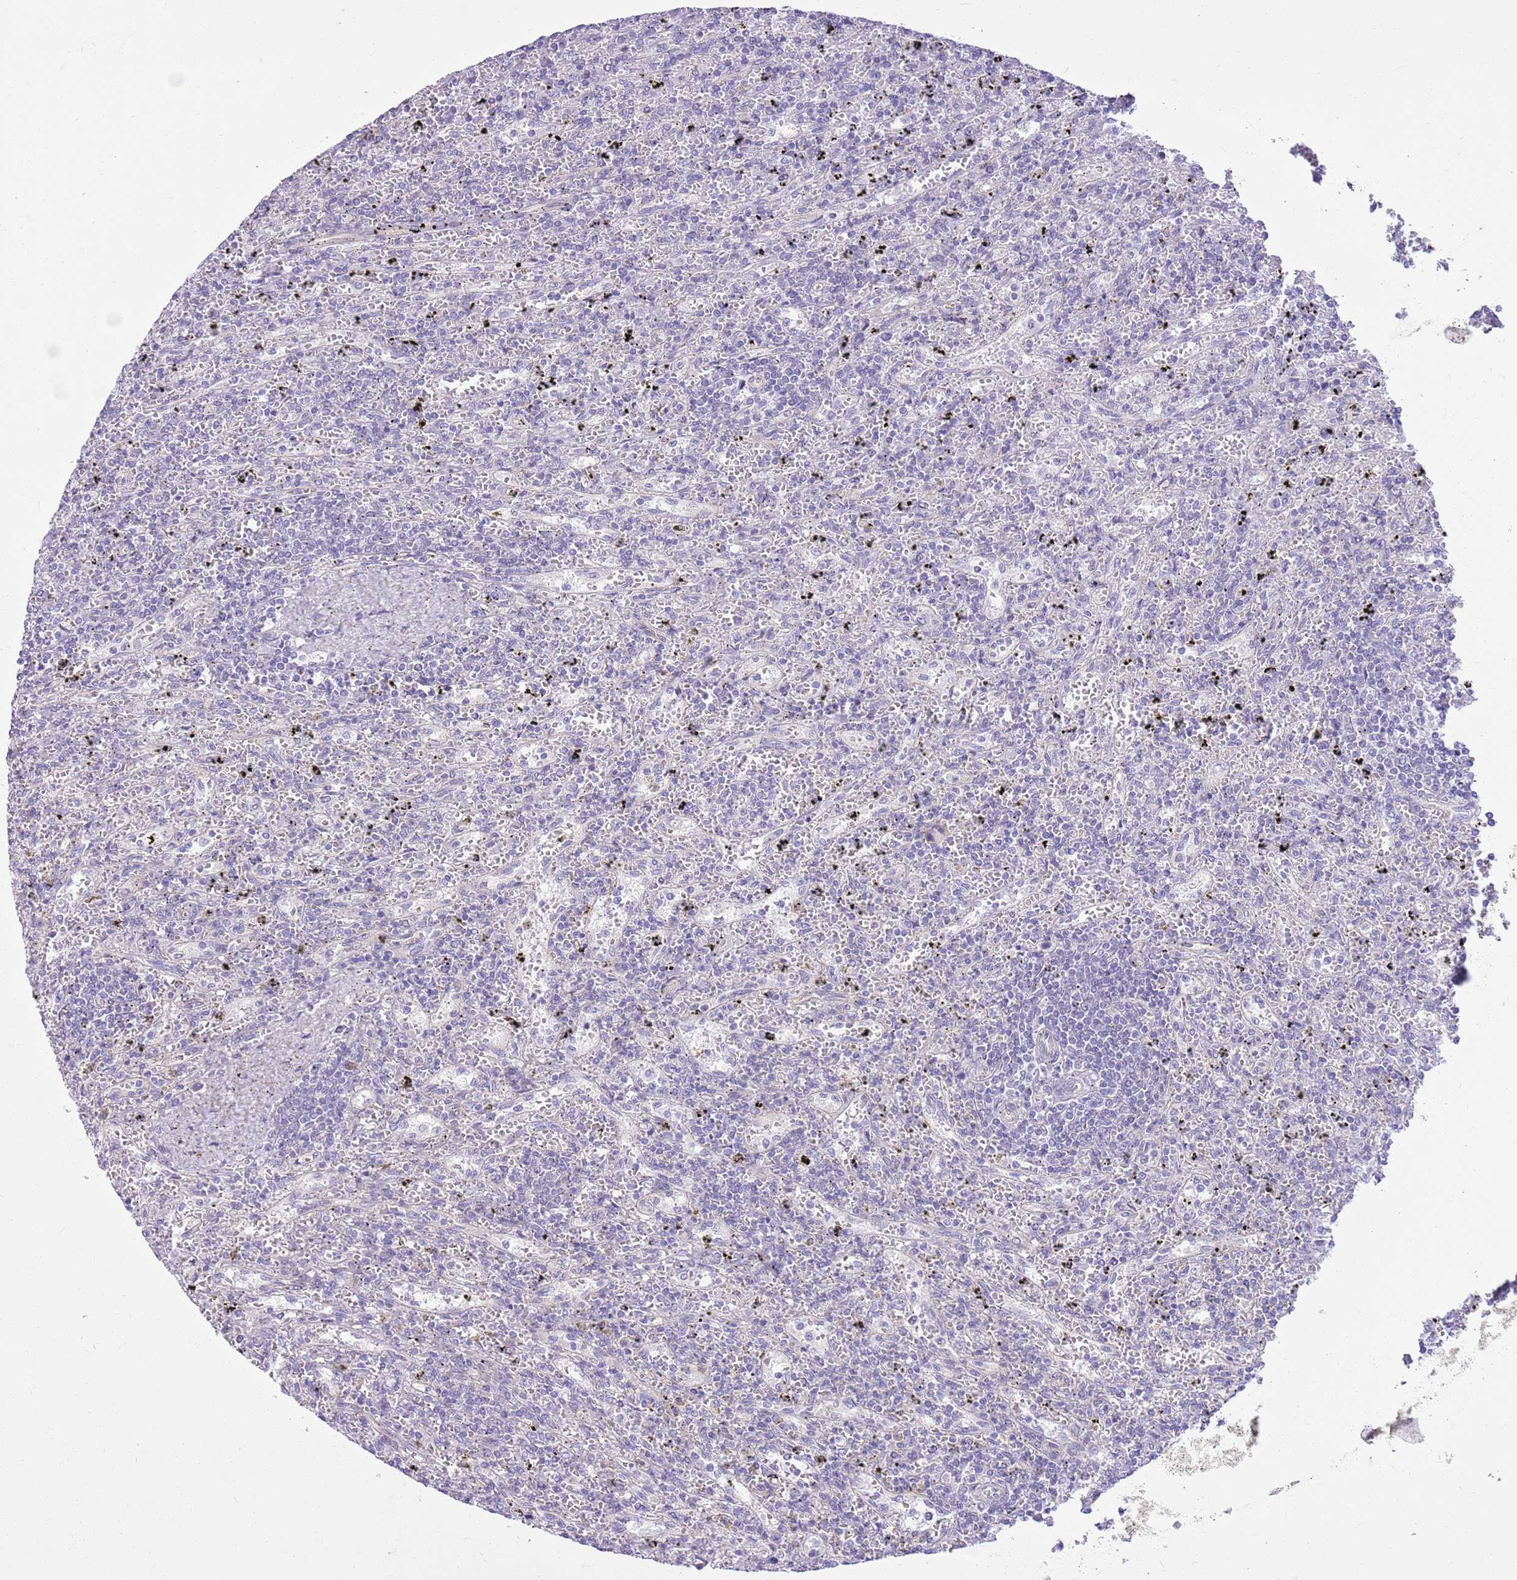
{"staining": {"intensity": "negative", "quantity": "none", "location": "none"}, "tissue": "lymphoma", "cell_type": "Tumor cells", "image_type": "cancer", "snomed": [{"axis": "morphology", "description": "Malignant lymphoma, non-Hodgkin's type, Low grade"}, {"axis": "topography", "description": "Spleen"}], "caption": "Immunohistochemistry (IHC) image of neoplastic tissue: lymphoma stained with DAB demonstrates no significant protein staining in tumor cells. (DAB (3,3'-diaminobenzidine) IHC with hematoxylin counter stain).", "gene": "PARP8", "patient": {"sex": "male", "age": 76}}